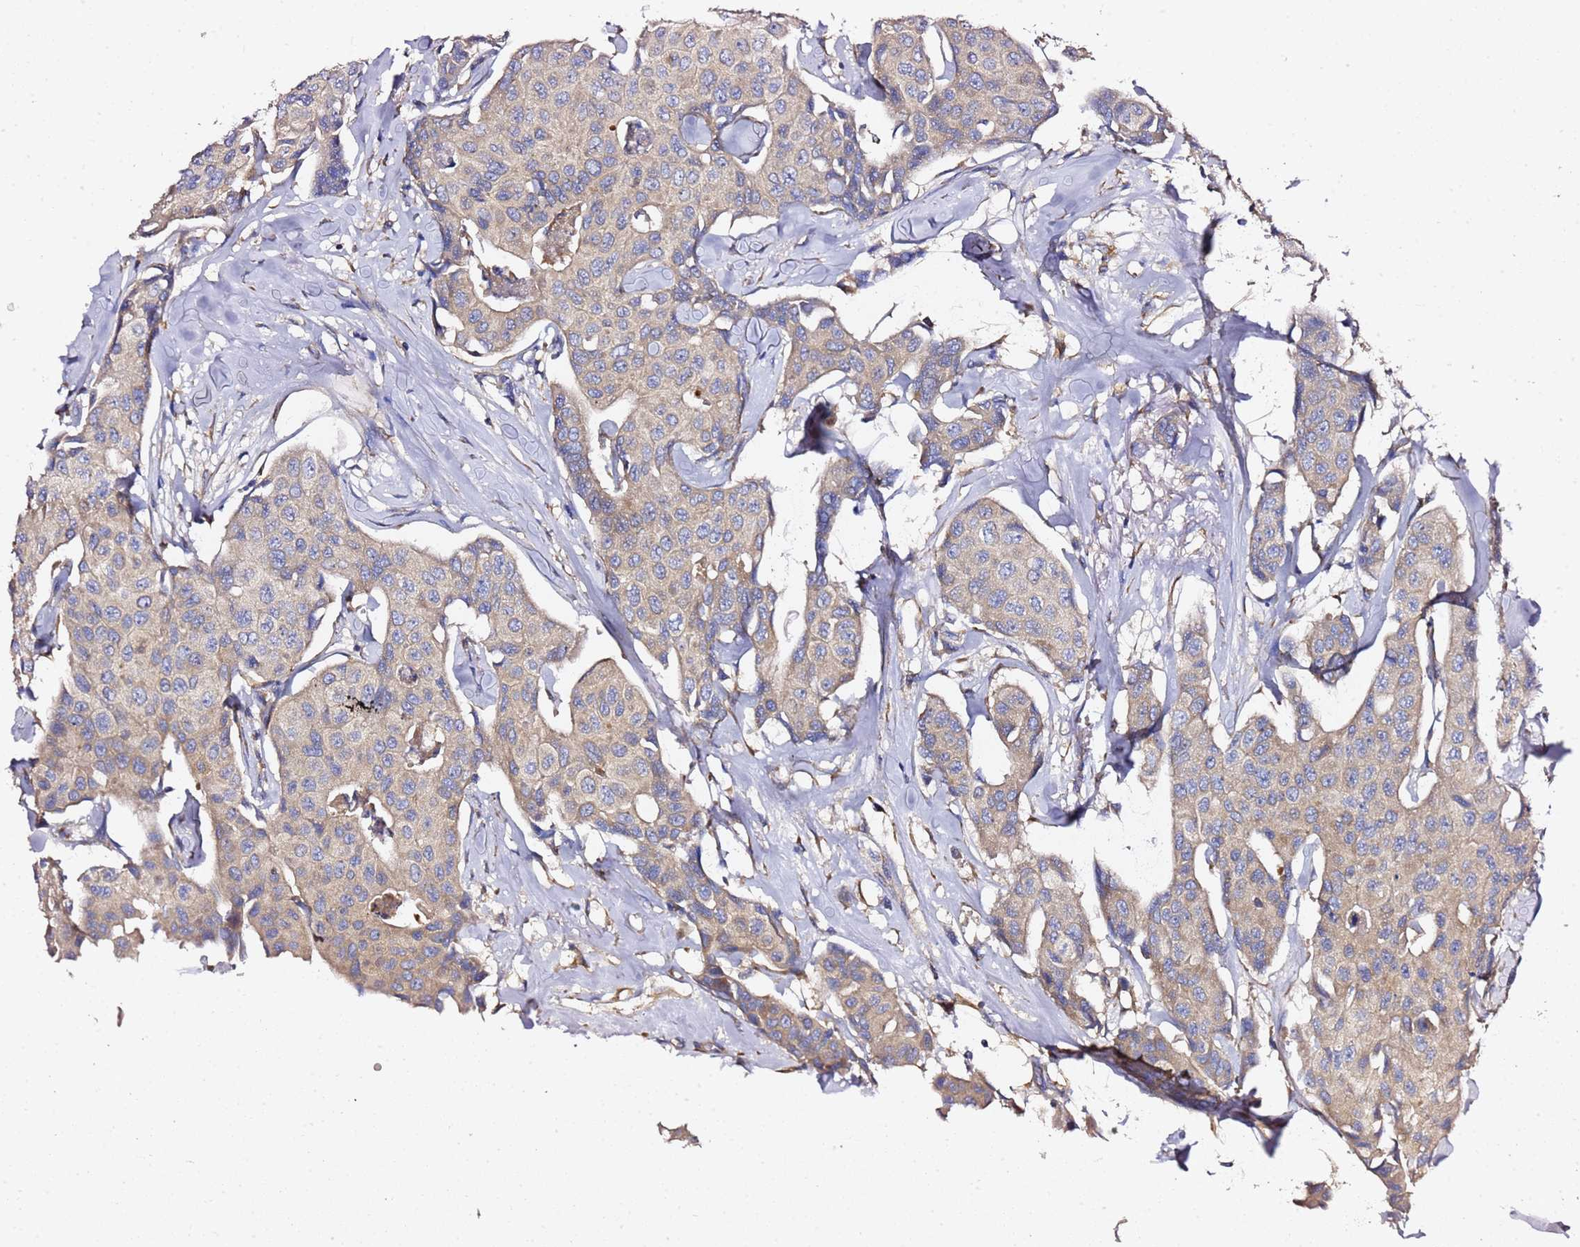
{"staining": {"intensity": "weak", "quantity": "<25%", "location": "cytoplasmic/membranous"}, "tissue": "breast cancer", "cell_type": "Tumor cells", "image_type": "cancer", "snomed": [{"axis": "morphology", "description": "Duct carcinoma"}, {"axis": "topography", "description": "Breast"}], "caption": "An immunohistochemistry histopathology image of breast invasive ductal carcinoma is shown. There is no staining in tumor cells of breast invasive ductal carcinoma.", "gene": "C19orf12", "patient": {"sex": "female", "age": 80}}